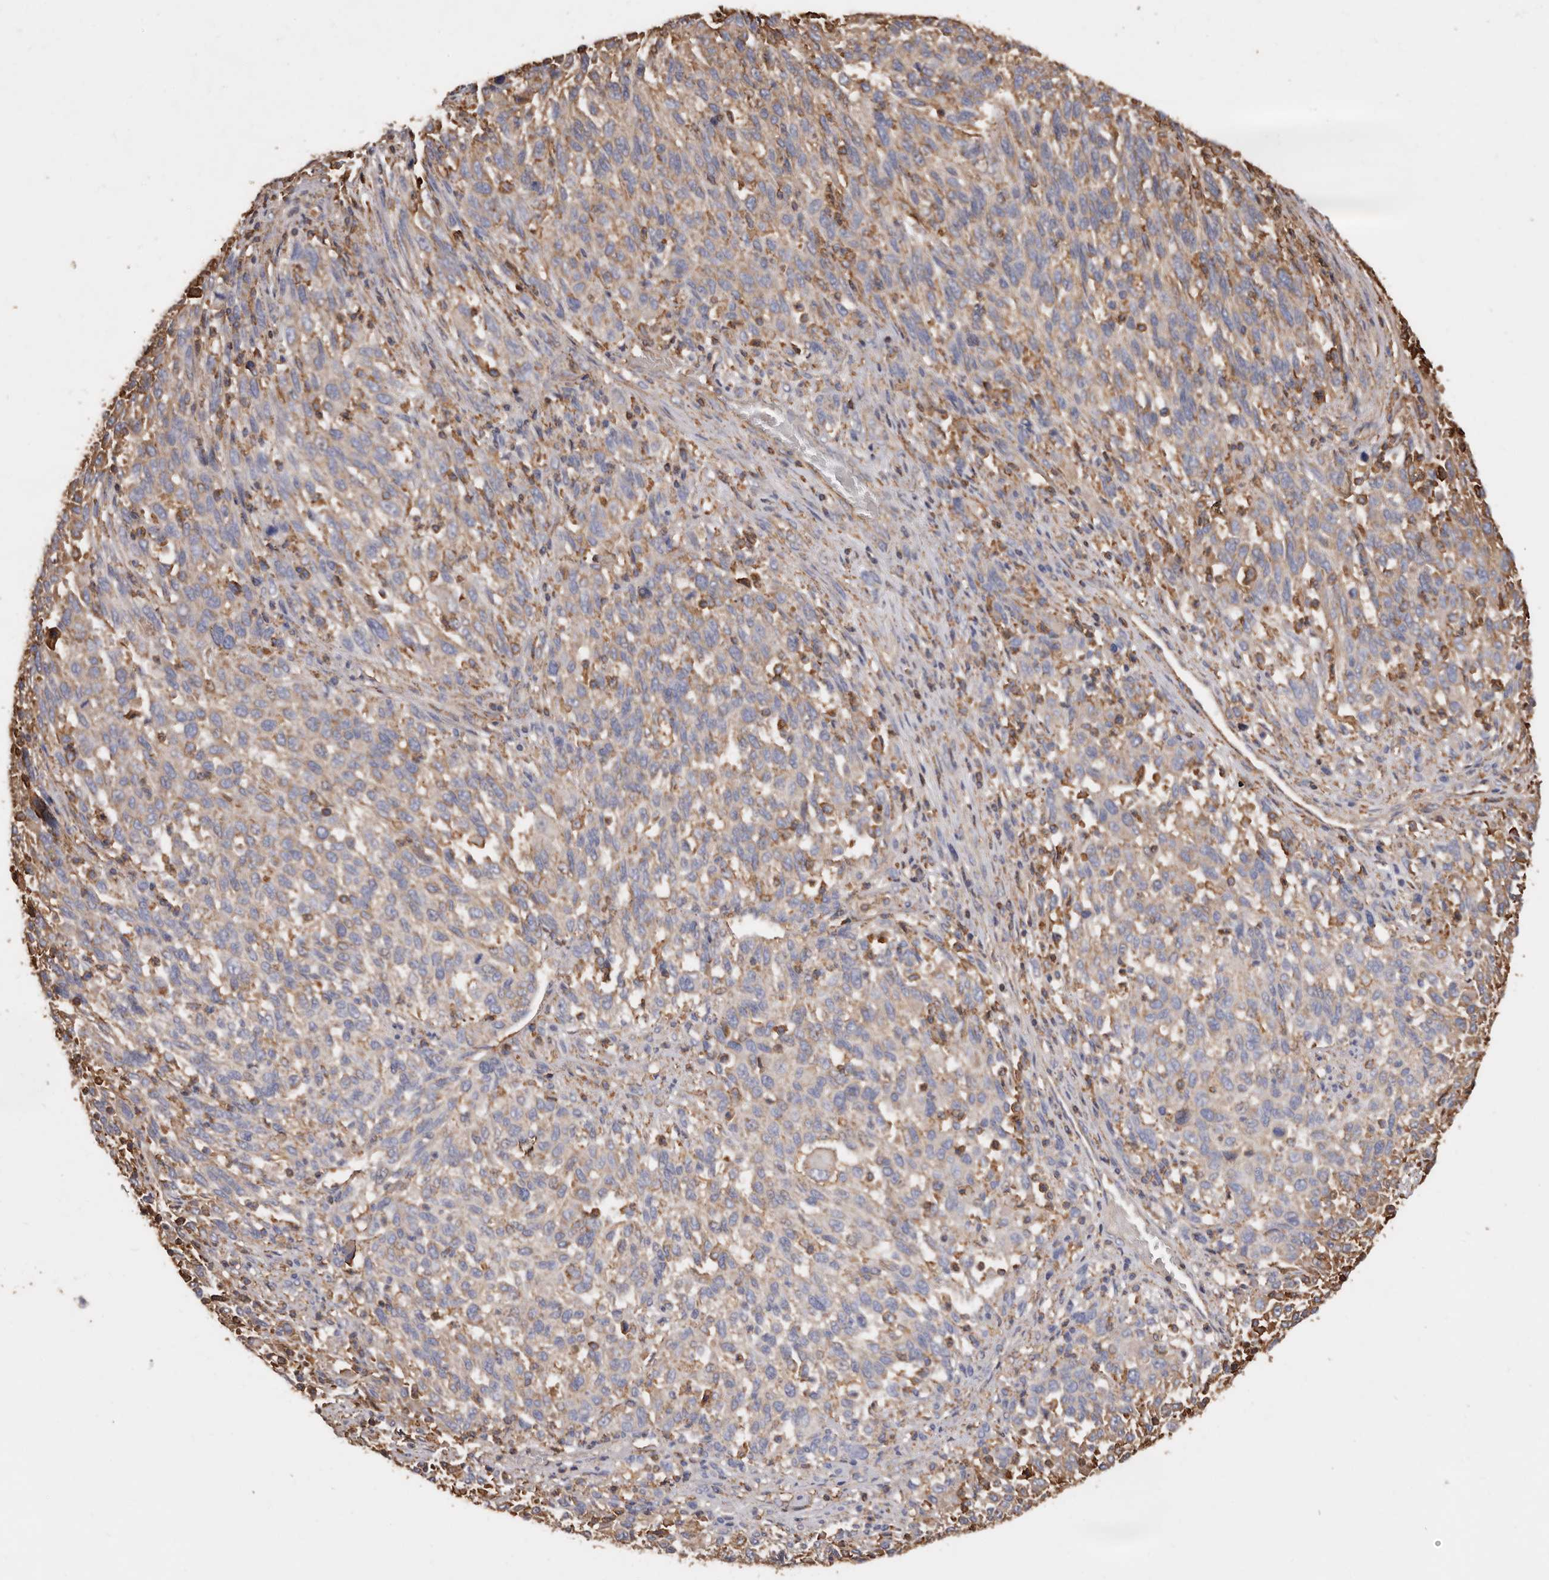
{"staining": {"intensity": "weak", "quantity": "<25%", "location": "cytoplasmic/membranous"}, "tissue": "melanoma", "cell_type": "Tumor cells", "image_type": "cancer", "snomed": [{"axis": "morphology", "description": "Malignant melanoma, Metastatic site"}, {"axis": "topography", "description": "Lymph node"}], "caption": "This is an immunohistochemistry (IHC) micrograph of human melanoma. There is no positivity in tumor cells.", "gene": "COQ8B", "patient": {"sex": "male", "age": 61}}